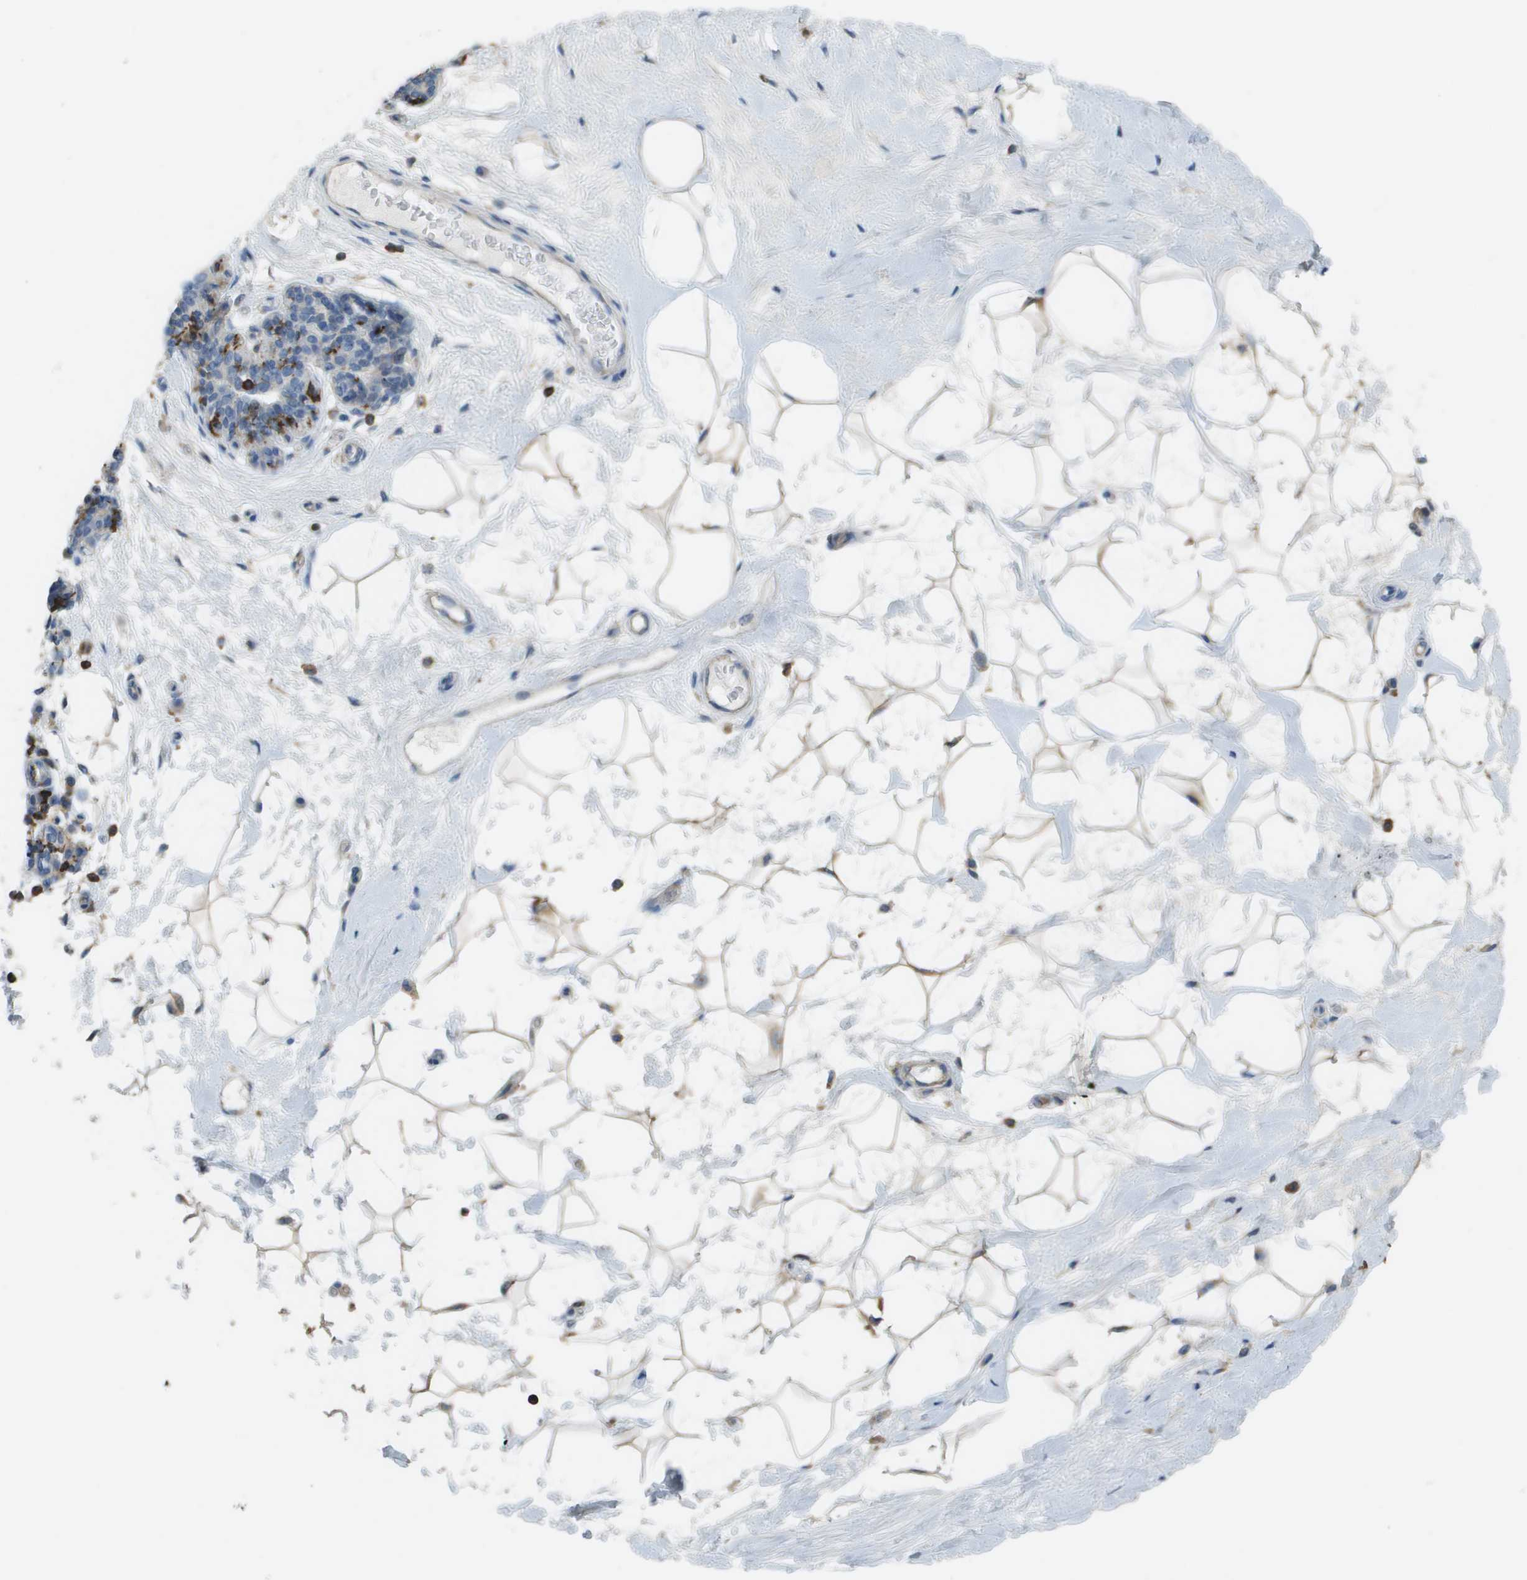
{"staining": {"intensity": "weak", "quantity": ">75%", "location": "cytoplasmic/membranous"}, "tissue": "breast", "cell_type": "Adipocytes", "image_type": "normal", "snomed": [{"axis": "morphology", "description": "Normal tissue, NOS"}, {"axis": "morphology", "description": "Lobular carcinoma"}, {"axis": "topography", "description": "Breast"}], "caption": "Immunohistochemistry (DAB (3,3'-diaminobenzidine)) staining of normal human breast exhibits weak cytoplasmic/membranous protein expression in about >75% of adipocytes.", "gene": "APBB1IP", "patient": {"sex": "female", "age": 59}}